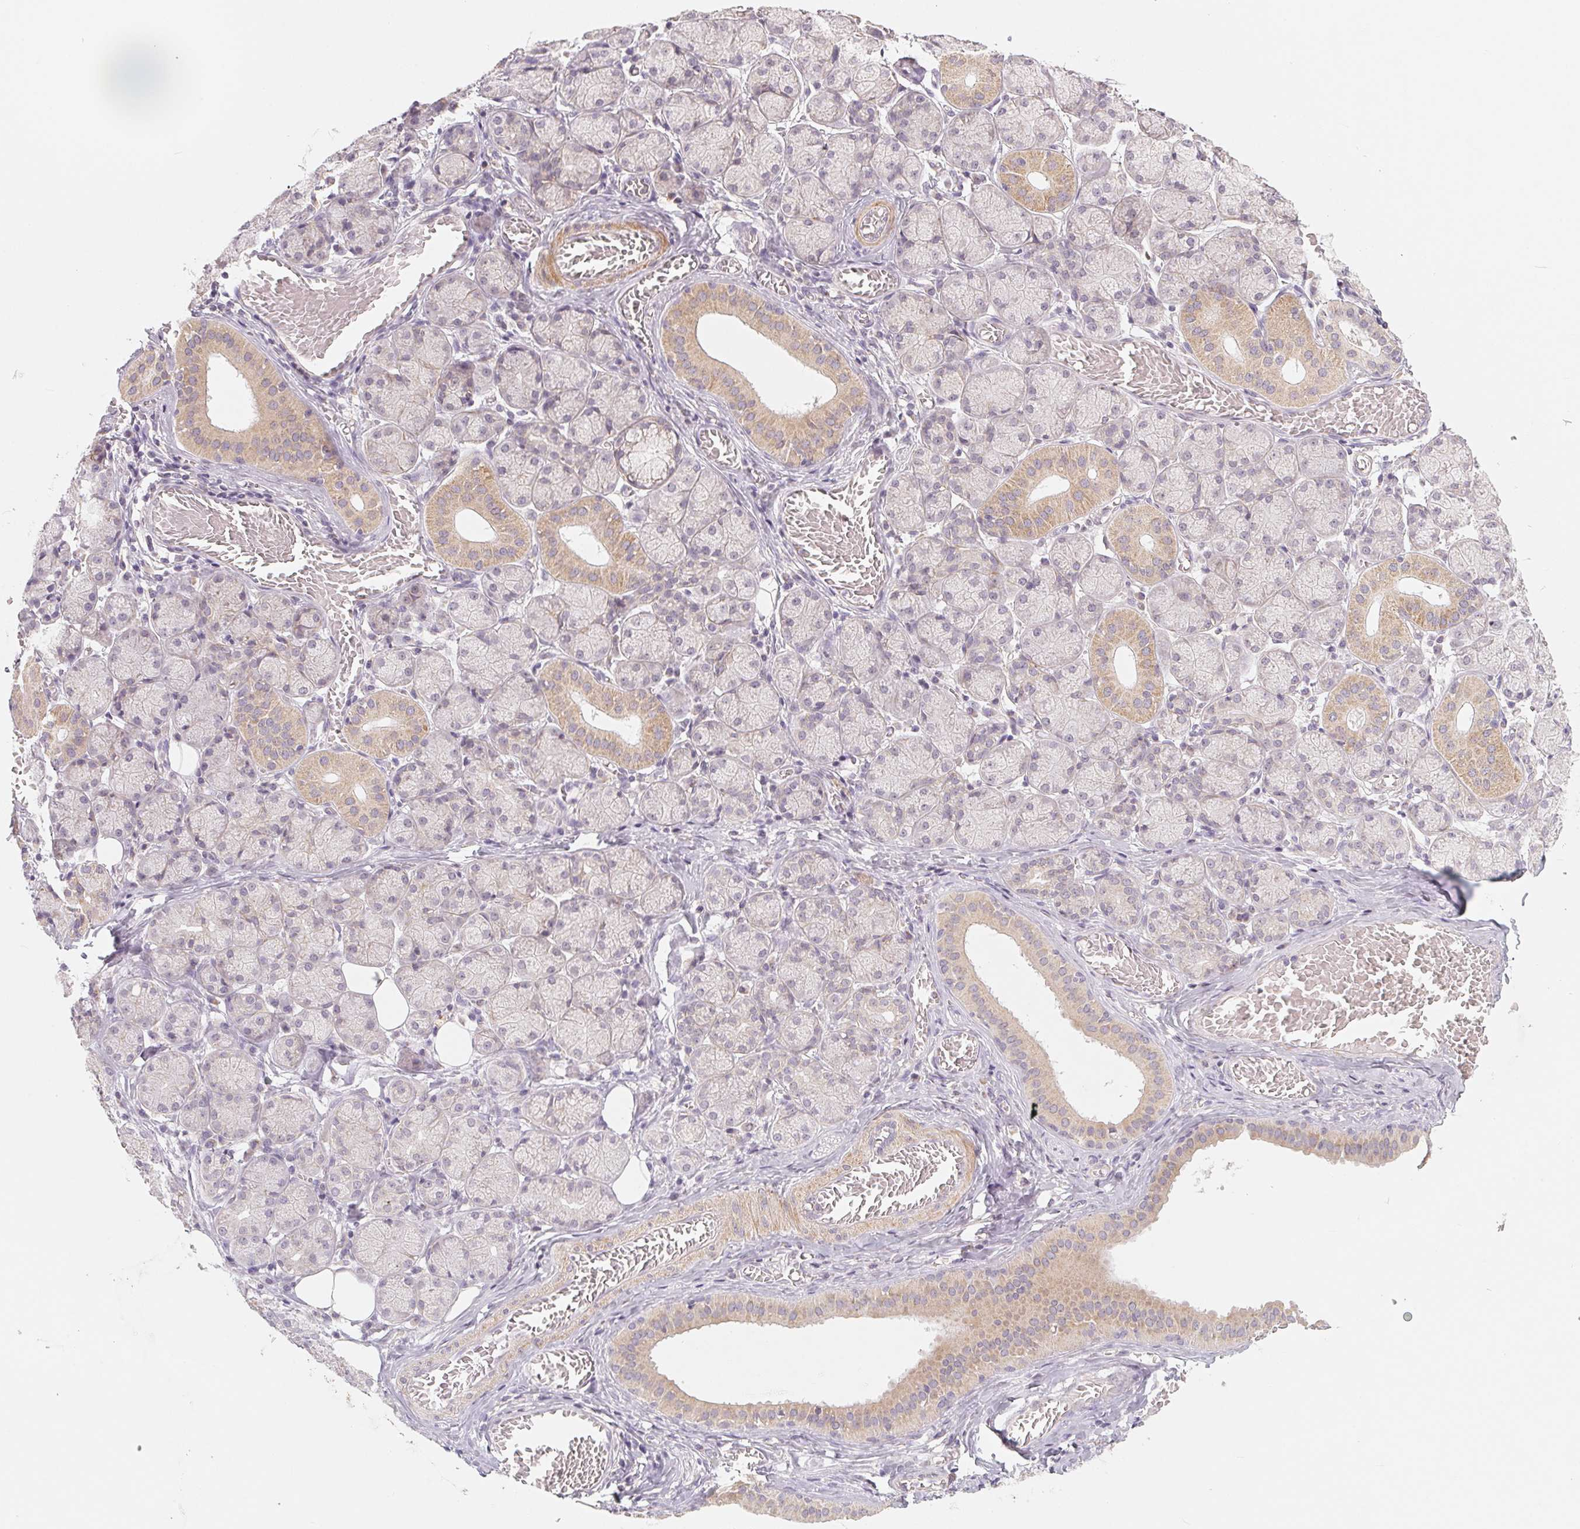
{"staining": {"intensity": "weak", "quantity": "25%-75%", "location": "cytoplasmic/membranous"}, "tissue": "salivary gland", "cell_type": "Glandular cells", "image_type": "normal", "snomed": [{"axis": "morphology", "description": "Normal tissue, NOS"}, {"axis": "topography", "description": "Salivary gland"}, {"axis": "topography", "description": "Peripheral nerve tissue"}], "caption": "A low amount of weak cytoplasmic/membranous expression is seen in about 25%-75% of glandular cells in normal salivary gland.", "gene": "GHITM", "patient": {"sex": "female", "age": 24}}